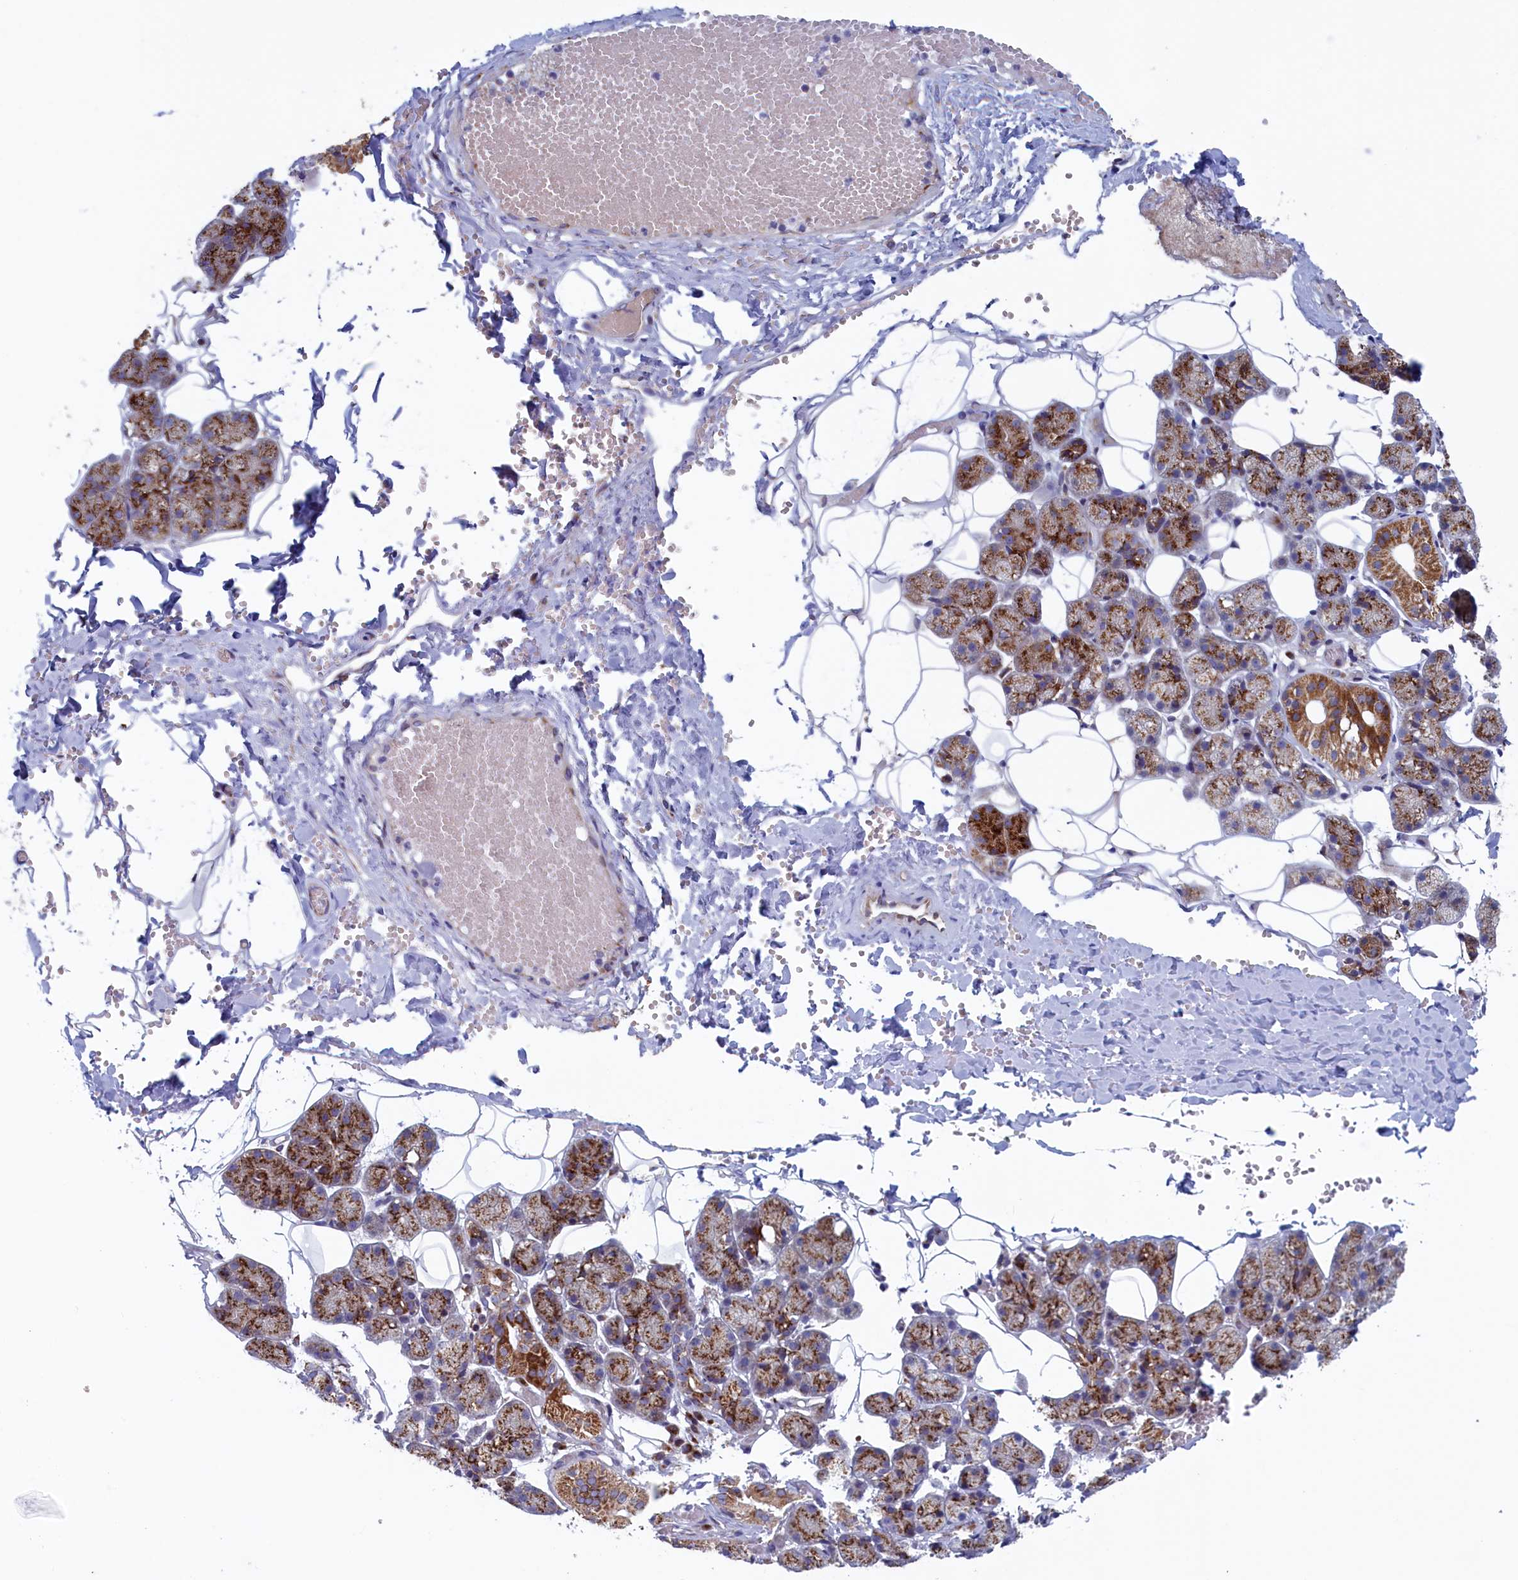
{"staining": {"intensity": "moderate", "quantity": ">75%", "location": "cytoplasmic/membranous"}, "tissue": "salivary gland", "cell_type": "Glandular cells", "image_type": "normal", "snomed": [{"axis": "morphology", "description": "Normal tissue, NOS"}, {"axis": "topography", "description": "Salivary gland"}], "caption": "Protein analysis of unremarkable salivary gland demonstrates moderate cytoplasmic/membranous staining in about >75% of glandular cells.", "gene": "MTFMT", "patient": {"sex": "female", "age": 33}}